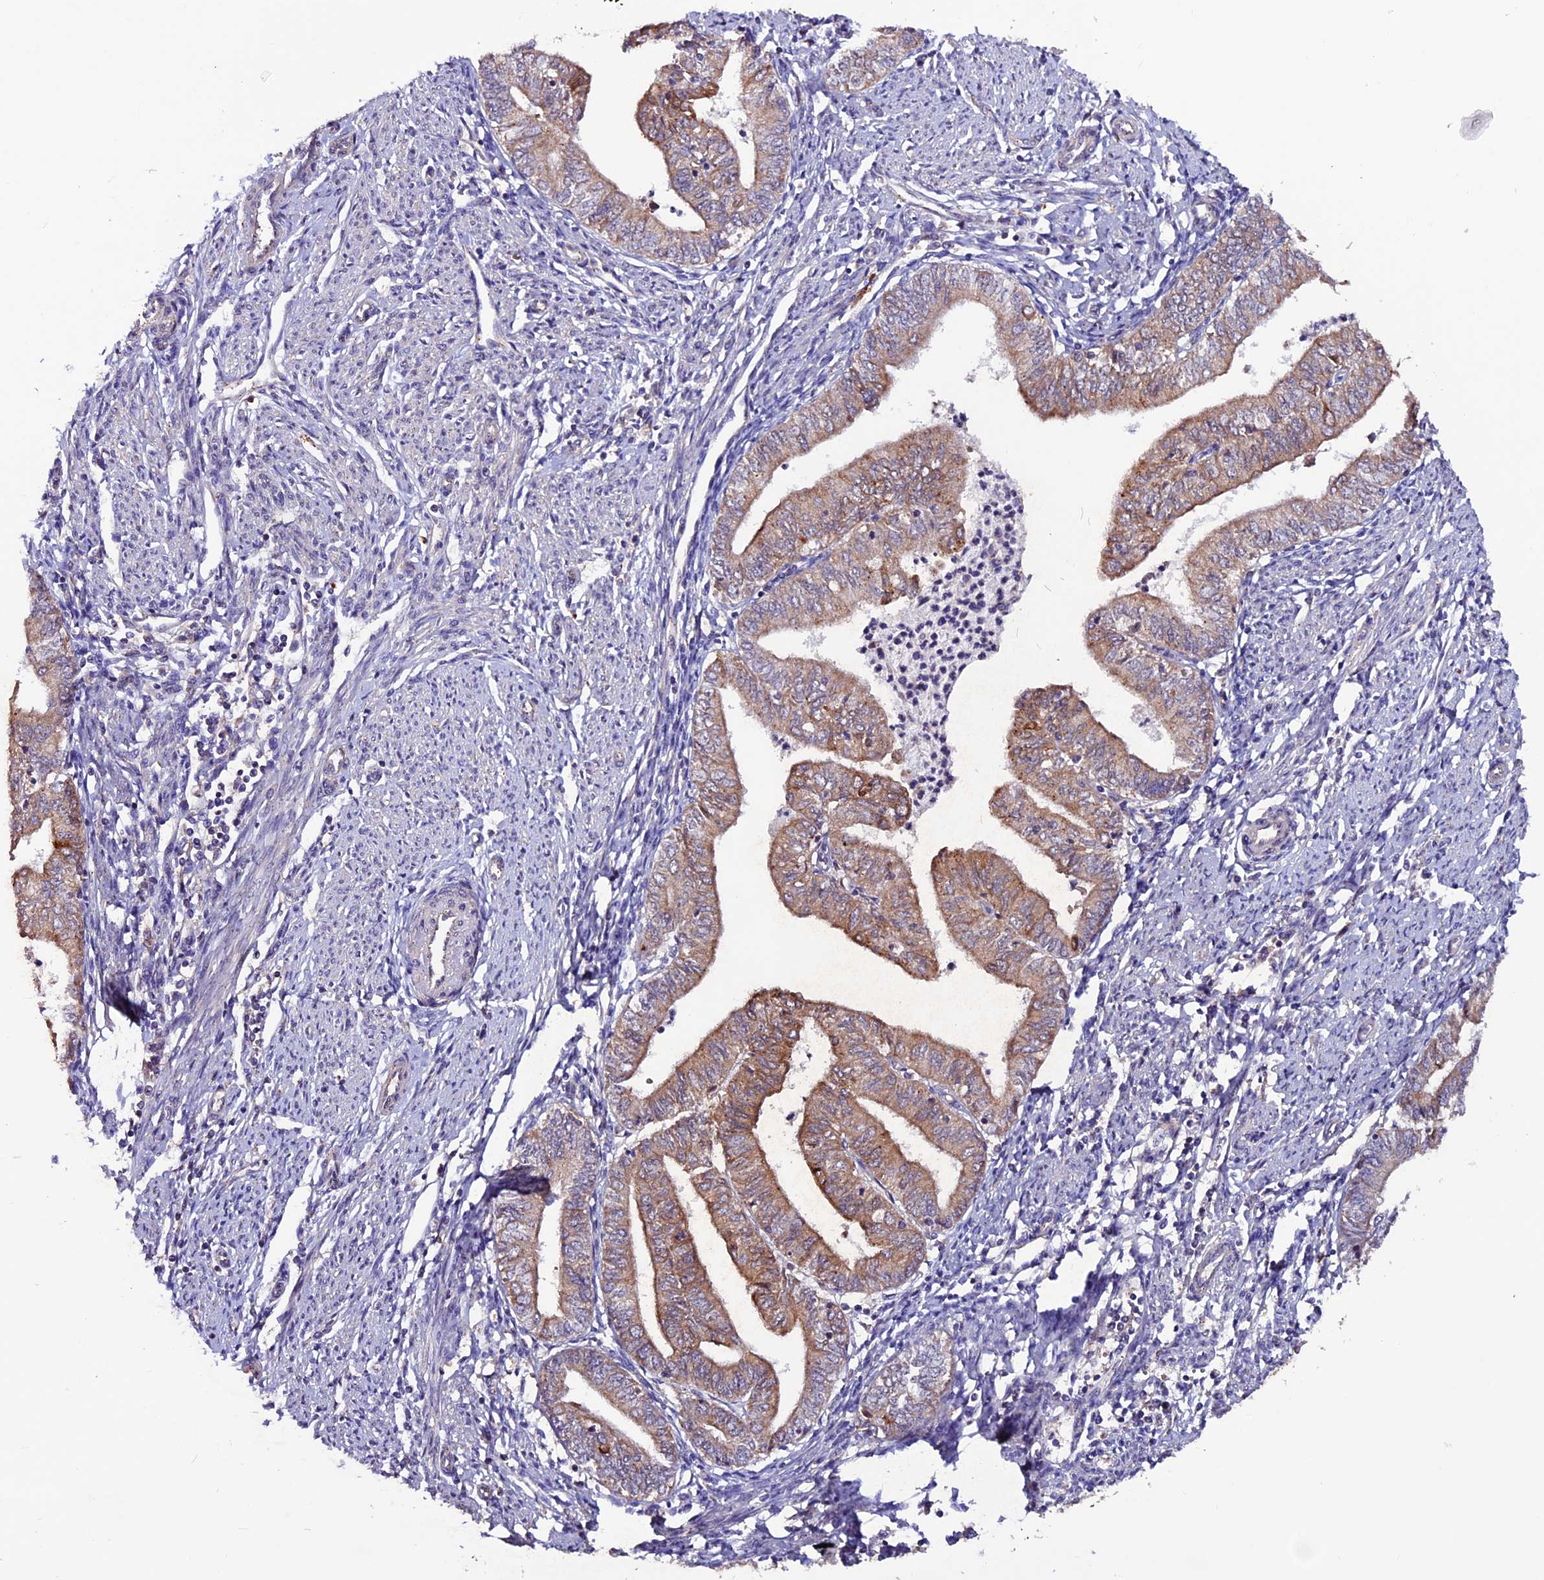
{"staining": {"intensity": "moderate", "quantity": ">75%", "location": "cytoplasmic/membranous"}, "tissue": "endometrial cancer", "cell_type": "Tumor cells", "image_type": "cancer", "snomed": [{"axis": "morphology", "description": "Adenocarcinoma, NOS"}, {"axis": "topography", "description": "Endometrium"}], "caption": "Immunohistochemical staining of human adenocarcinoma (endometrial) displays moderate cytoplasmic/membranous protein positivity in approximately >75% of tumor cells. (DAB IHC with brightfield microscopy, high magnification).", "gene": "RINL", "patient": {"sex": "female", "age": 66}}